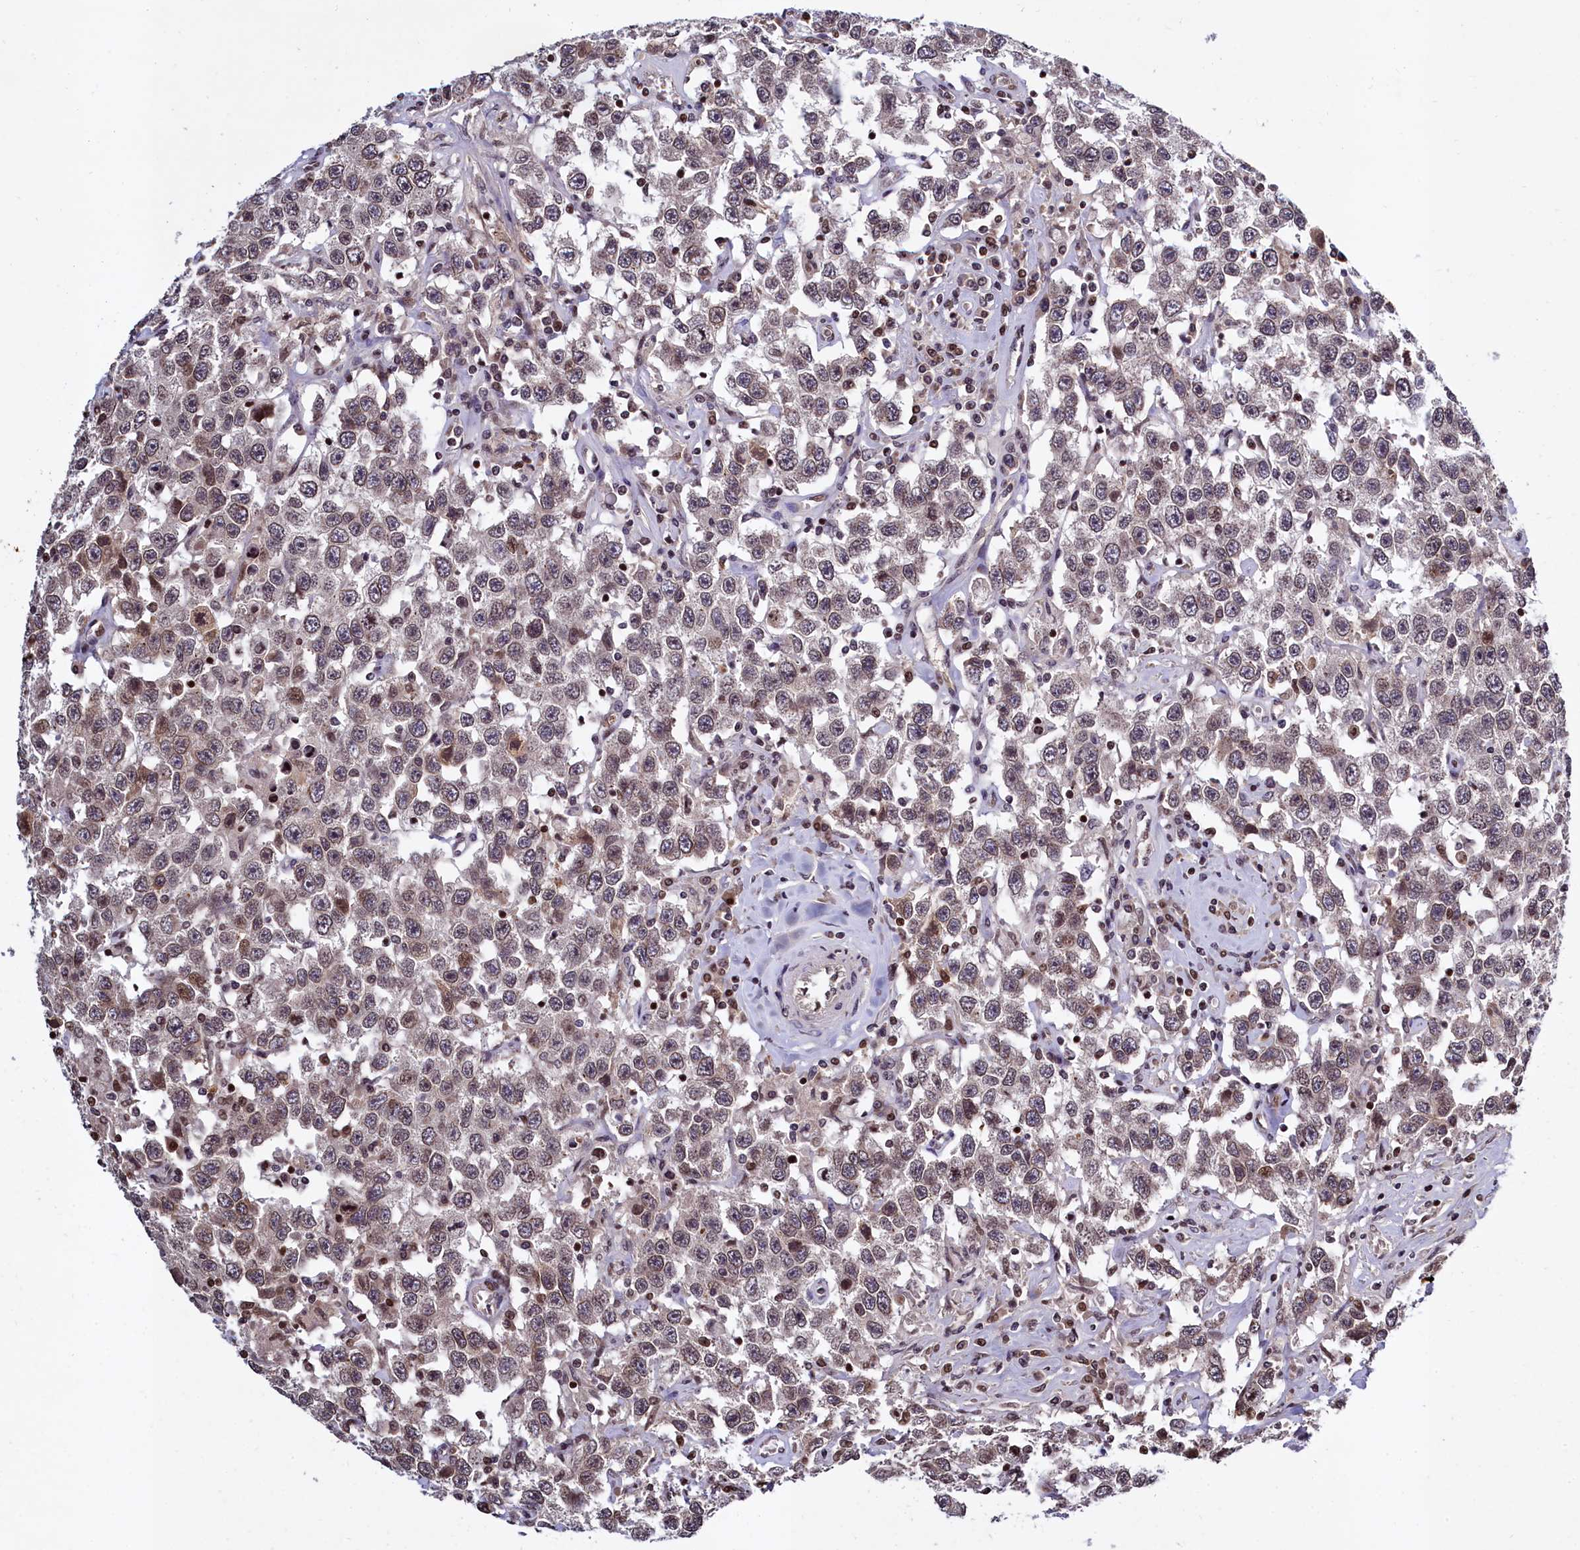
{"staining": {"intensity": "weak", "quantity": "25%-75%", "location": "nuclear"}, "tissue": "testis cancer", "cell_type": "Tumor cells", "image_type": "cancer", "snomed": [{"axis": "morphology", "description": "Seminoma, NOS"}, {"axis": "topography", "description": "Testis"}], "caption": "Immunohistochemistry of human seminoma (testis) reveals low levels of weak nuclear positivity in approximately 25%-75% of tumor cells.", "gene": "FAM217B", "patient": {"sex": "male", "age": 41}}